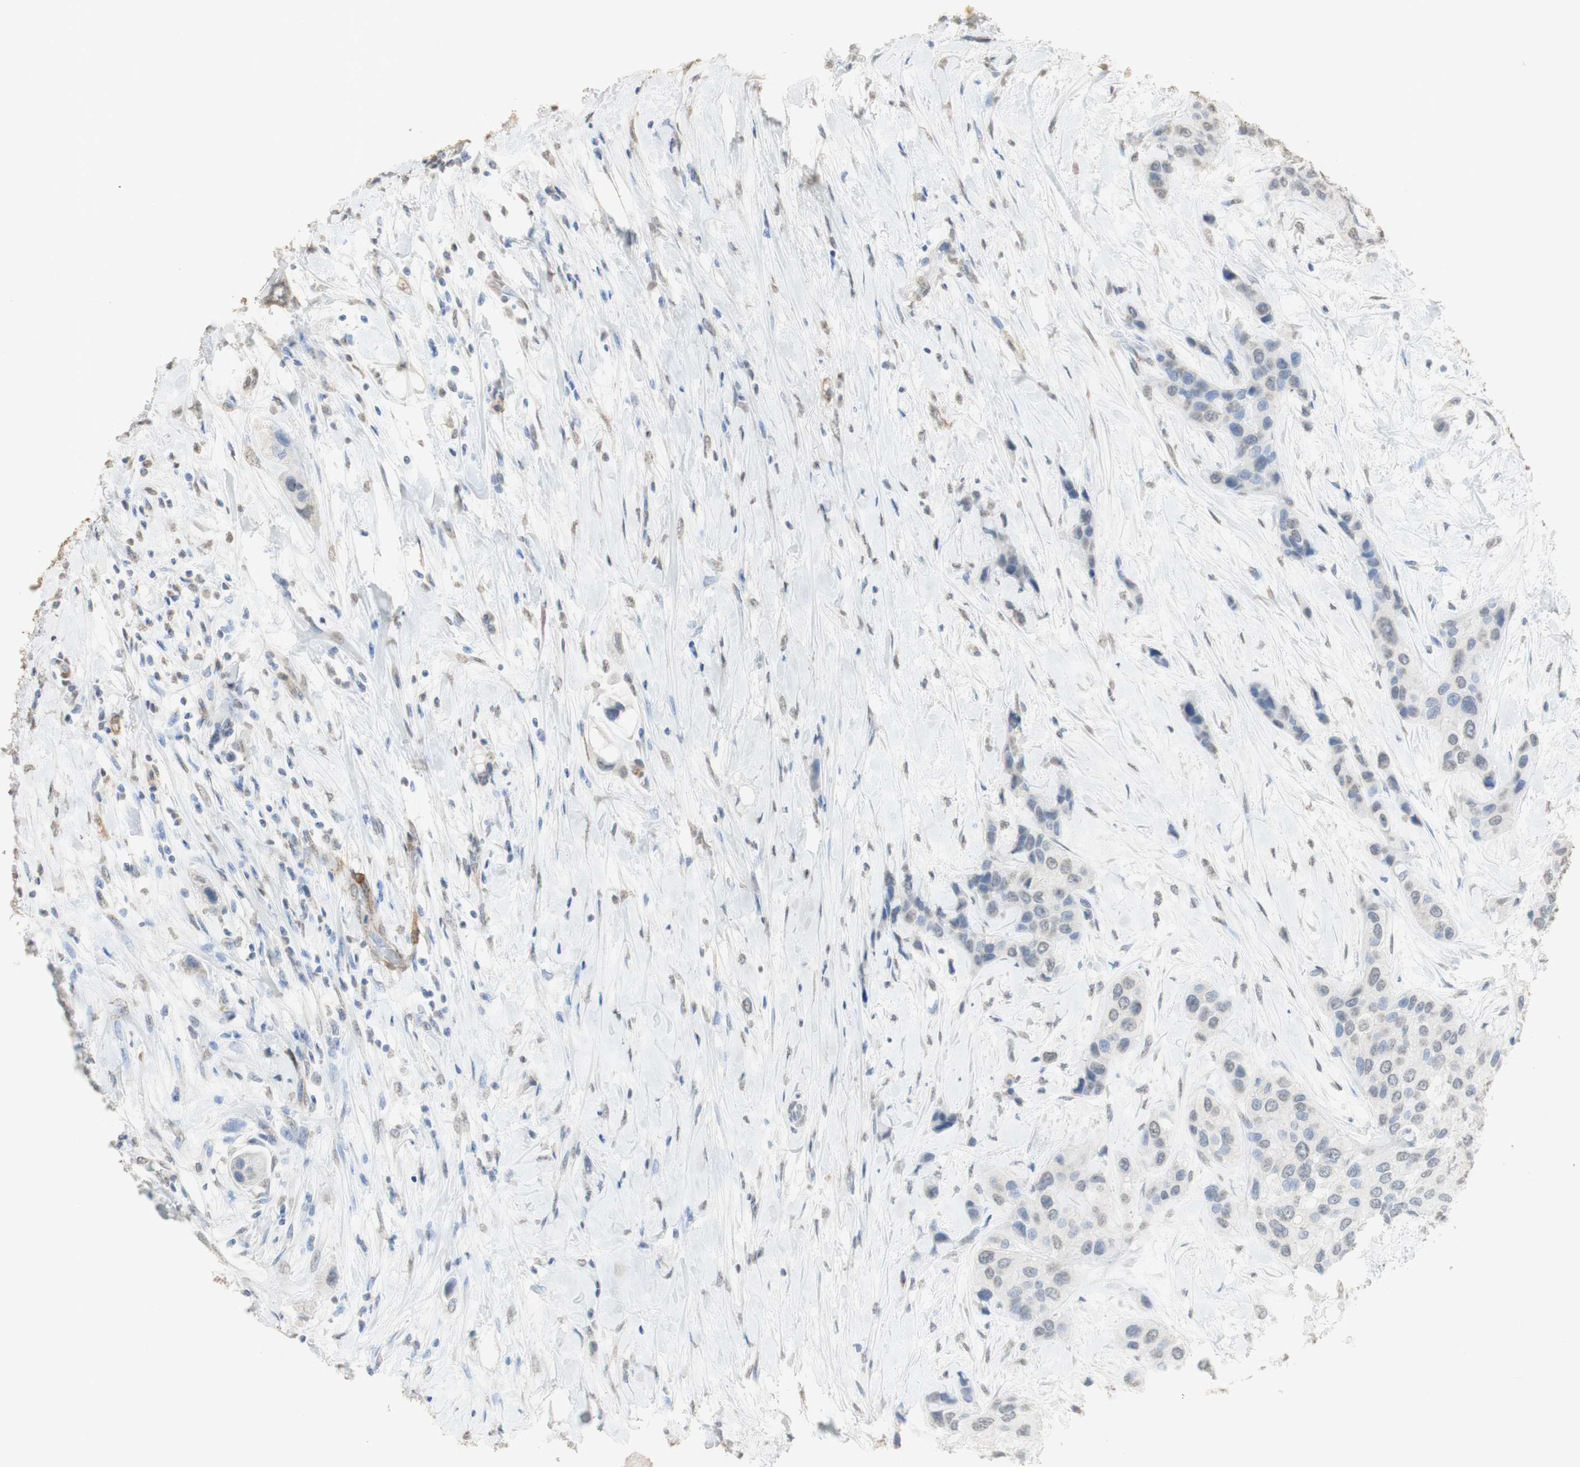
{"staining": {"intensity": "weak", "quantity": "<25%", "location": "nuclear"}, "tissue": "urothelial cancer", "cell_type": "Tumor cells", "image_type": "cancer", "snomed": [{"axis": "morphology", "description": "Urothelial carcinoma, High grade"}, {"axis": "topography", "description": "Urinary bladder"}], "caption": "A histopathology image of human urothelial cancer is negative for staining in tumor cells.", "gene": "L1CAM", "patient": {"sex": "female", "age": 56}}